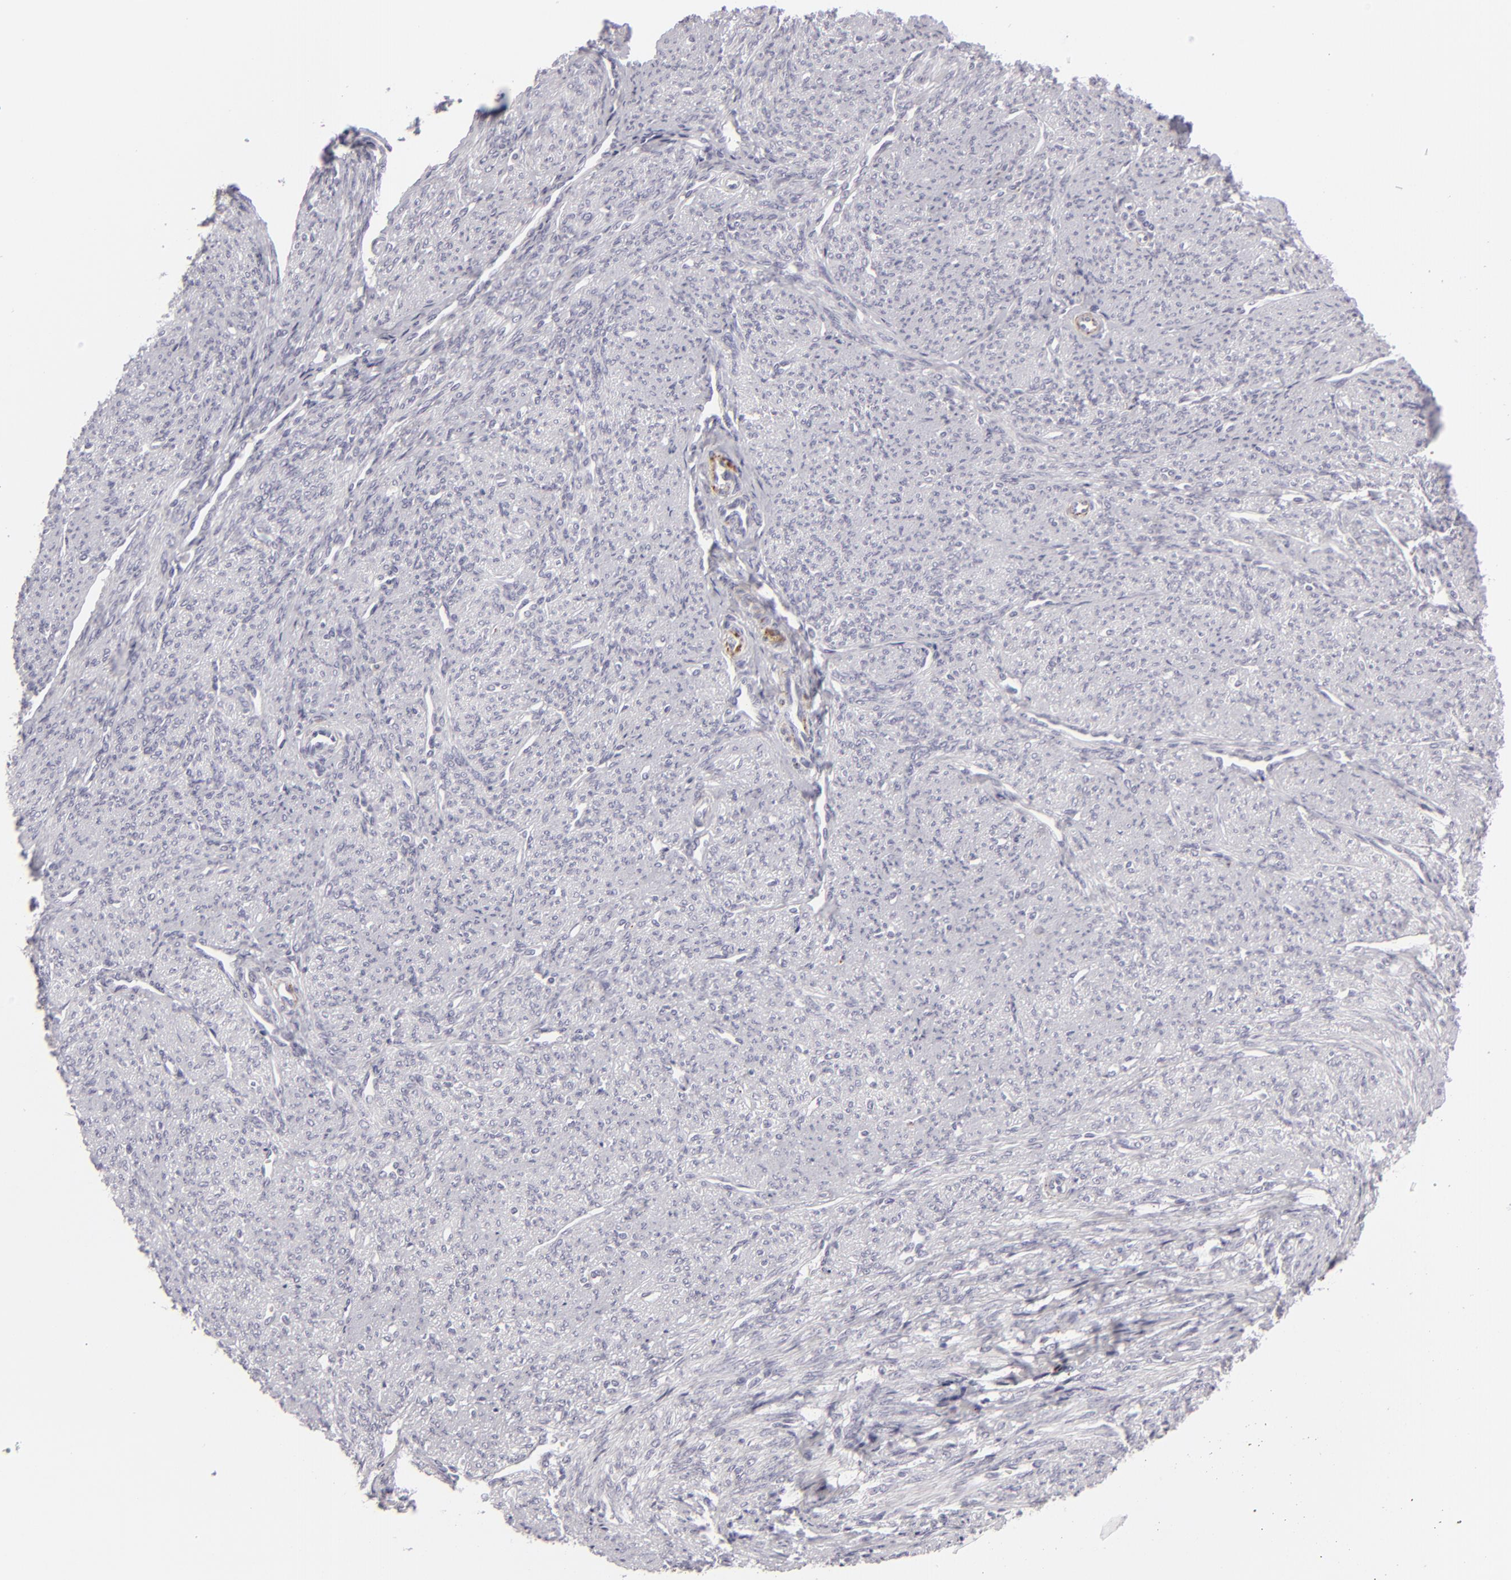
{"staining": {"intensity": "negative", "quantity": "none", "location": "none"}, "tissue": "smooth muscle", "cell_type": "Smooth muscle cells", "image_type": "normal", "snomed": [{"axis": "morphology", "description": "Normal tissue, NOS"}, {"axis": "topography", "description": "Cervix"}, {"axis": "topography", "description": "Endometrium"}], "caption": "This is a micrograph of immunohistochemistry (IHC) staining of benign smooth muscle, which shows no positivity in smooth muscle cells. (DAB IHC visualized using brightfield microscopy, high magnification).", "gene": "C9", "patient": {"sex": "female", "age": 65}}